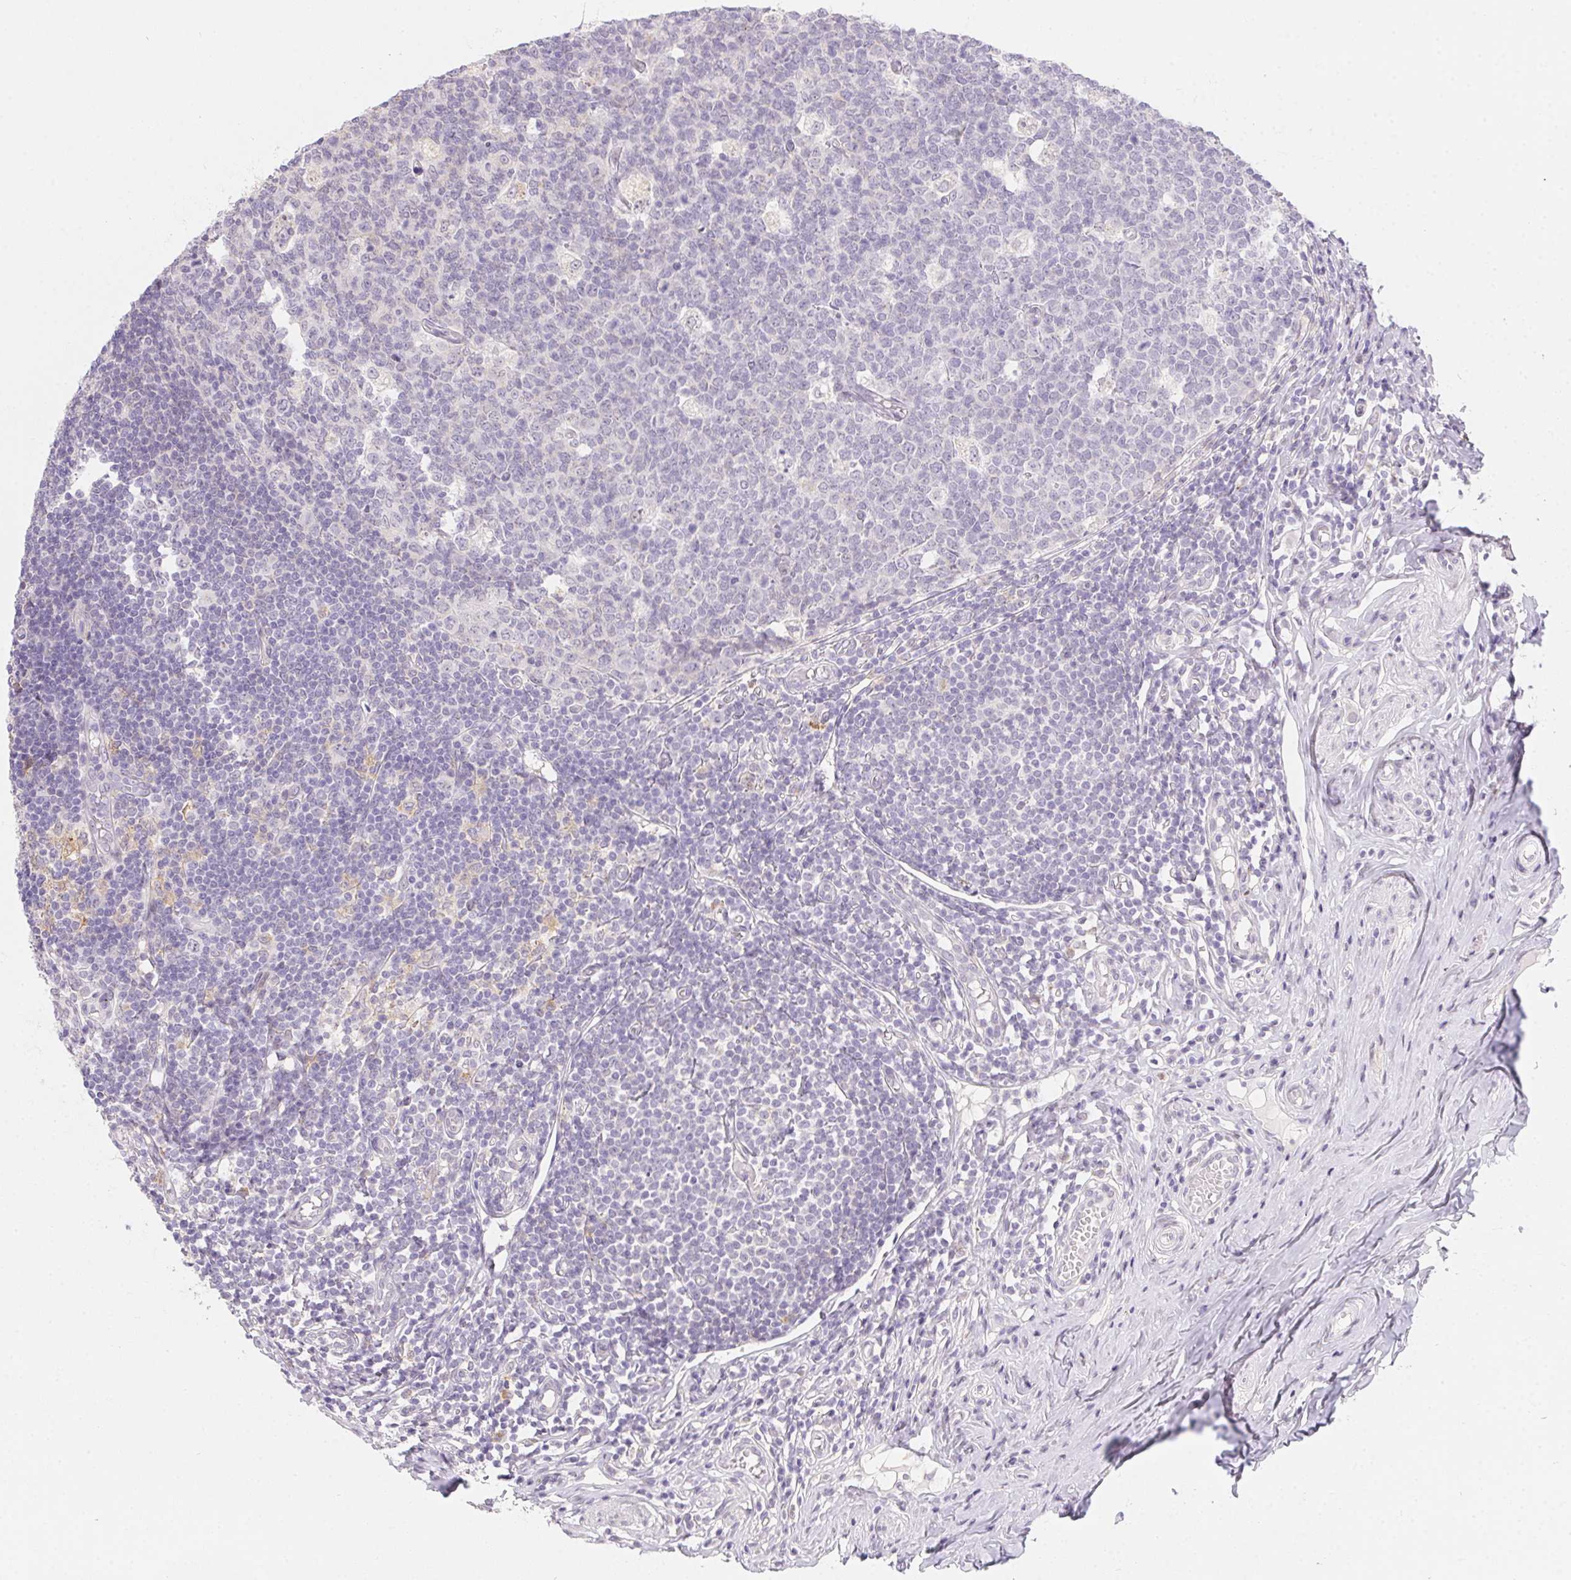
{"staining": {"intensity": "moderate", "quantity": "<25%", "location": "cytoplasmic/membranous"}, "tissue": "appendix", "cell_type": "Glandular cells", "image_type": "normal", "snomed": [{"axis": "morphology", "description": "Normal tissue, NOS"}, {"axis": "topography", "description": "Appendix"}], "caption": "Glandular cells reveal moderate cytoplasmic/membranous expression in approximately <25% of cells in benign appendix. (DAB (3,3'-diaminobenzidine) = brown stain, brightfield microscopy at high magnification).", "gene": "MORC1", "patient": {"sex": "male", "age": 18}}